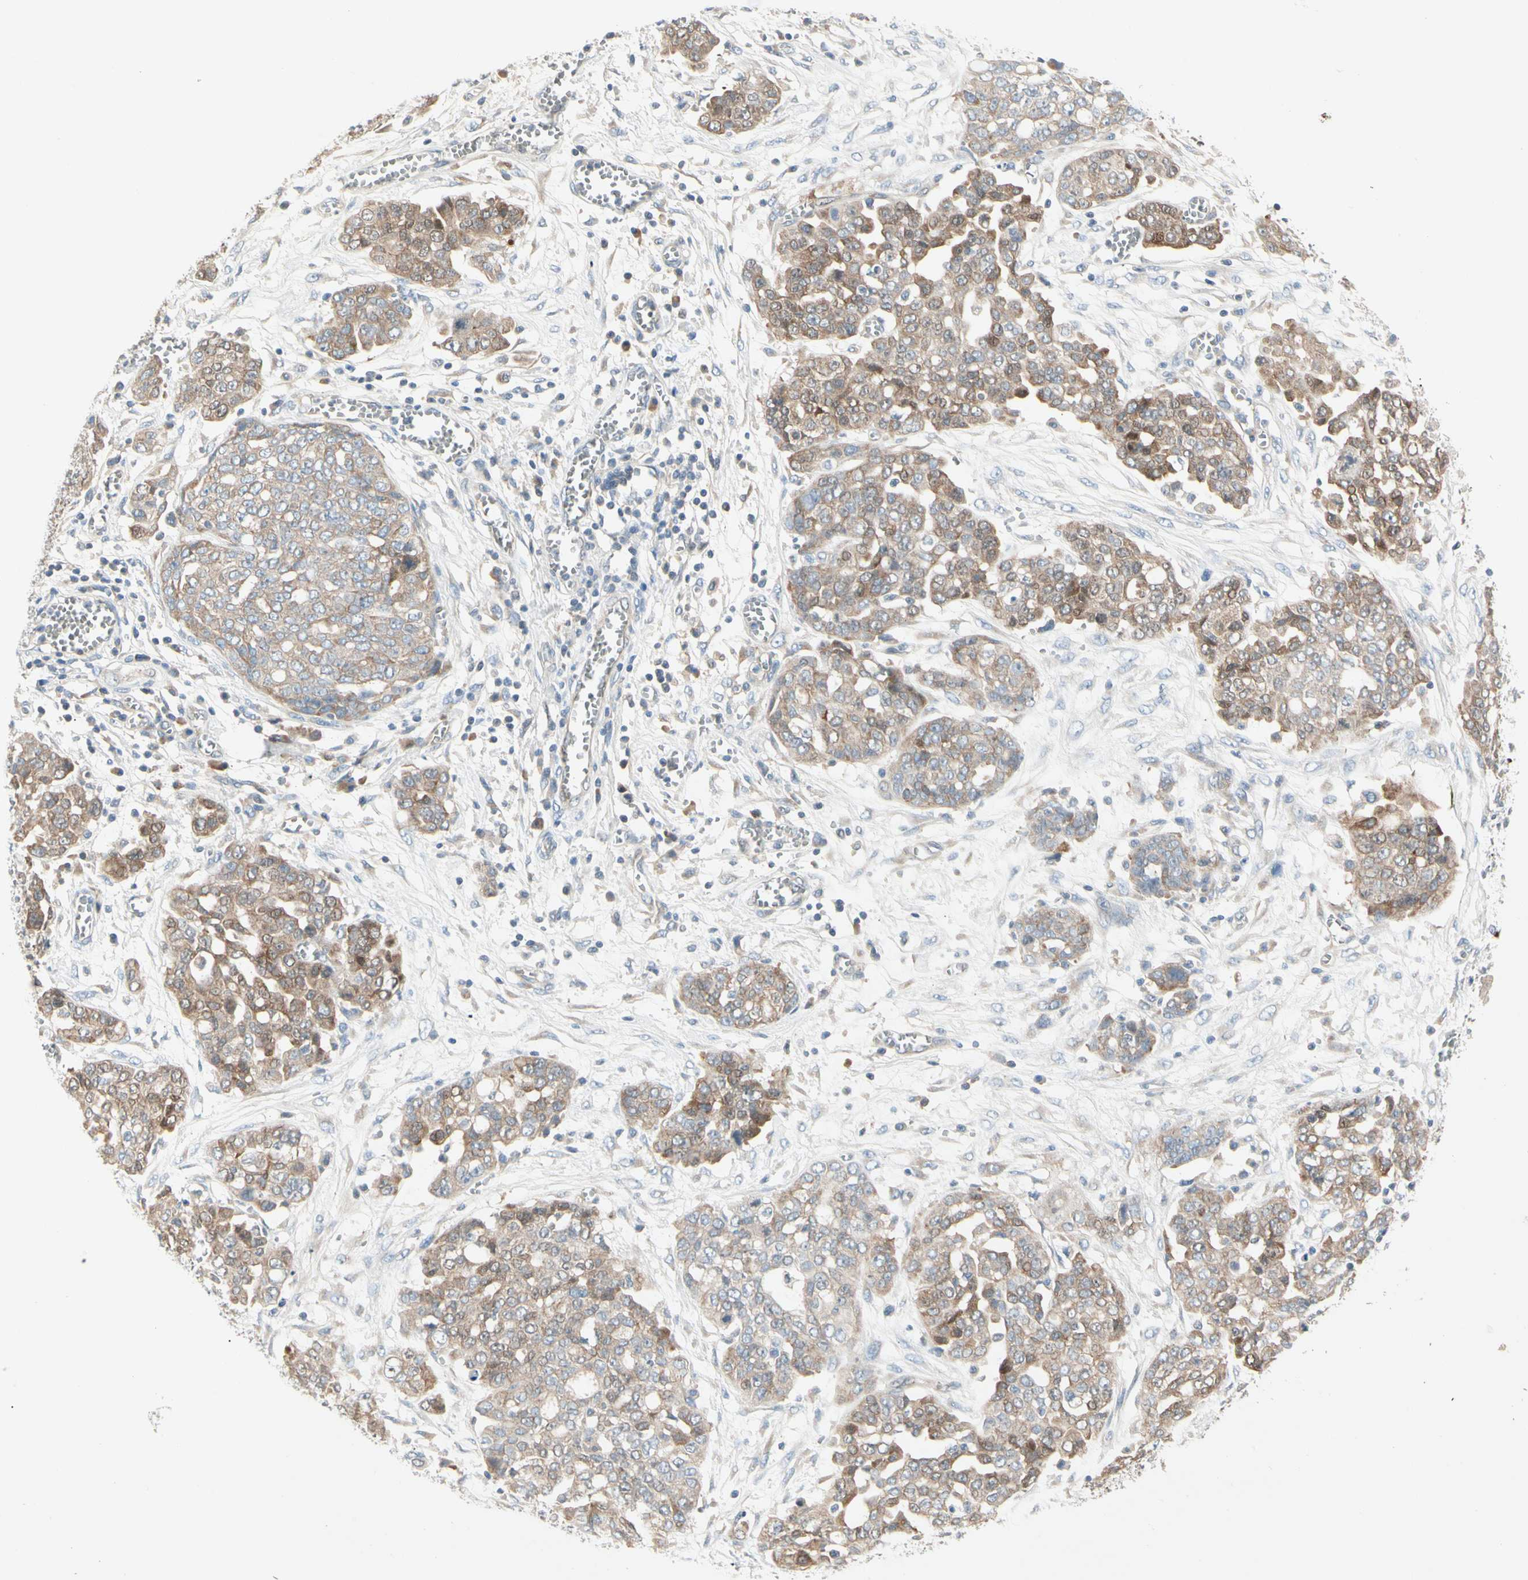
{"staining": {"intensity": "moderate", "quantity": ">75%", "location": "cytoplasmic/membranous"}, "tissue": "ovarian cancer", "cell_type": "Tumor cells", "image_type": "cancer", "snomed": [{"axis": "morphology", "description": "Cystadenocarcinoma, serous, NOS"}, {"axis": "topography", "description": "Soft tissue"}, {"axis": "topography", "description": "Ovary"}], "caption": "Ovarian cancer tissue exhibits moderate cytoplasmic/membranous staining in approximately >75% of tumor cells", "gene": "IL1R1", "patient": {"sex": "female", "age": 57}}